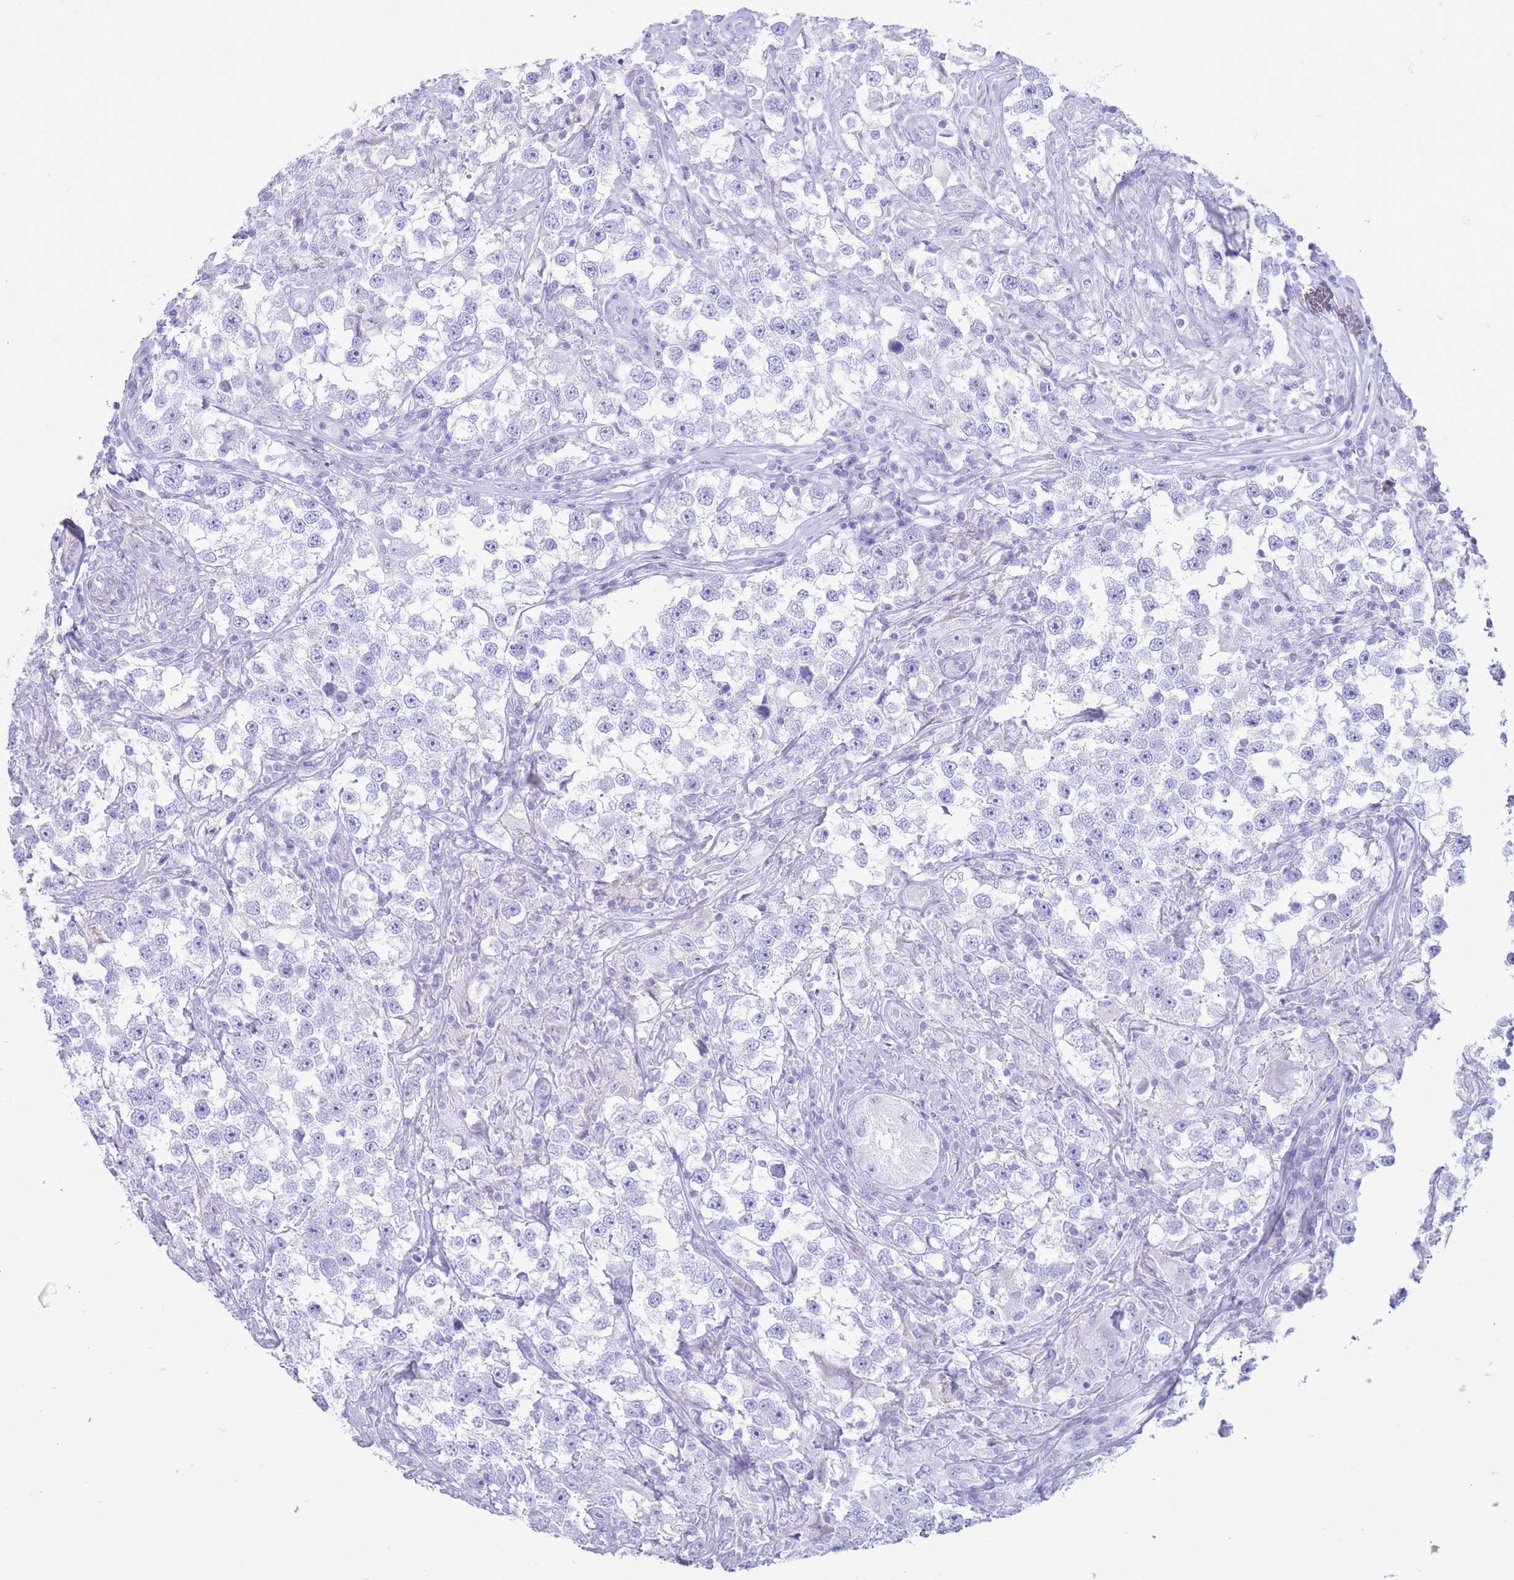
{"staining": {"intensity": "negative", "quantity": "none", "location": "none"}, "tissue": "testis cancer", "cell_type": "Tumor cells", "image_type": "cancer", "snomed": [{"axis": "morphology", "description": "Seminoma, NOS"}, {"axis": "topography", "description": "Testis"}], "caption": "Testis cancer stained for a protein using immunohistochemistry (IHC) demonstrates no positivity tumor cells.", "gene": "VWA8", "patient": {"sex": "male", "age": 46}}